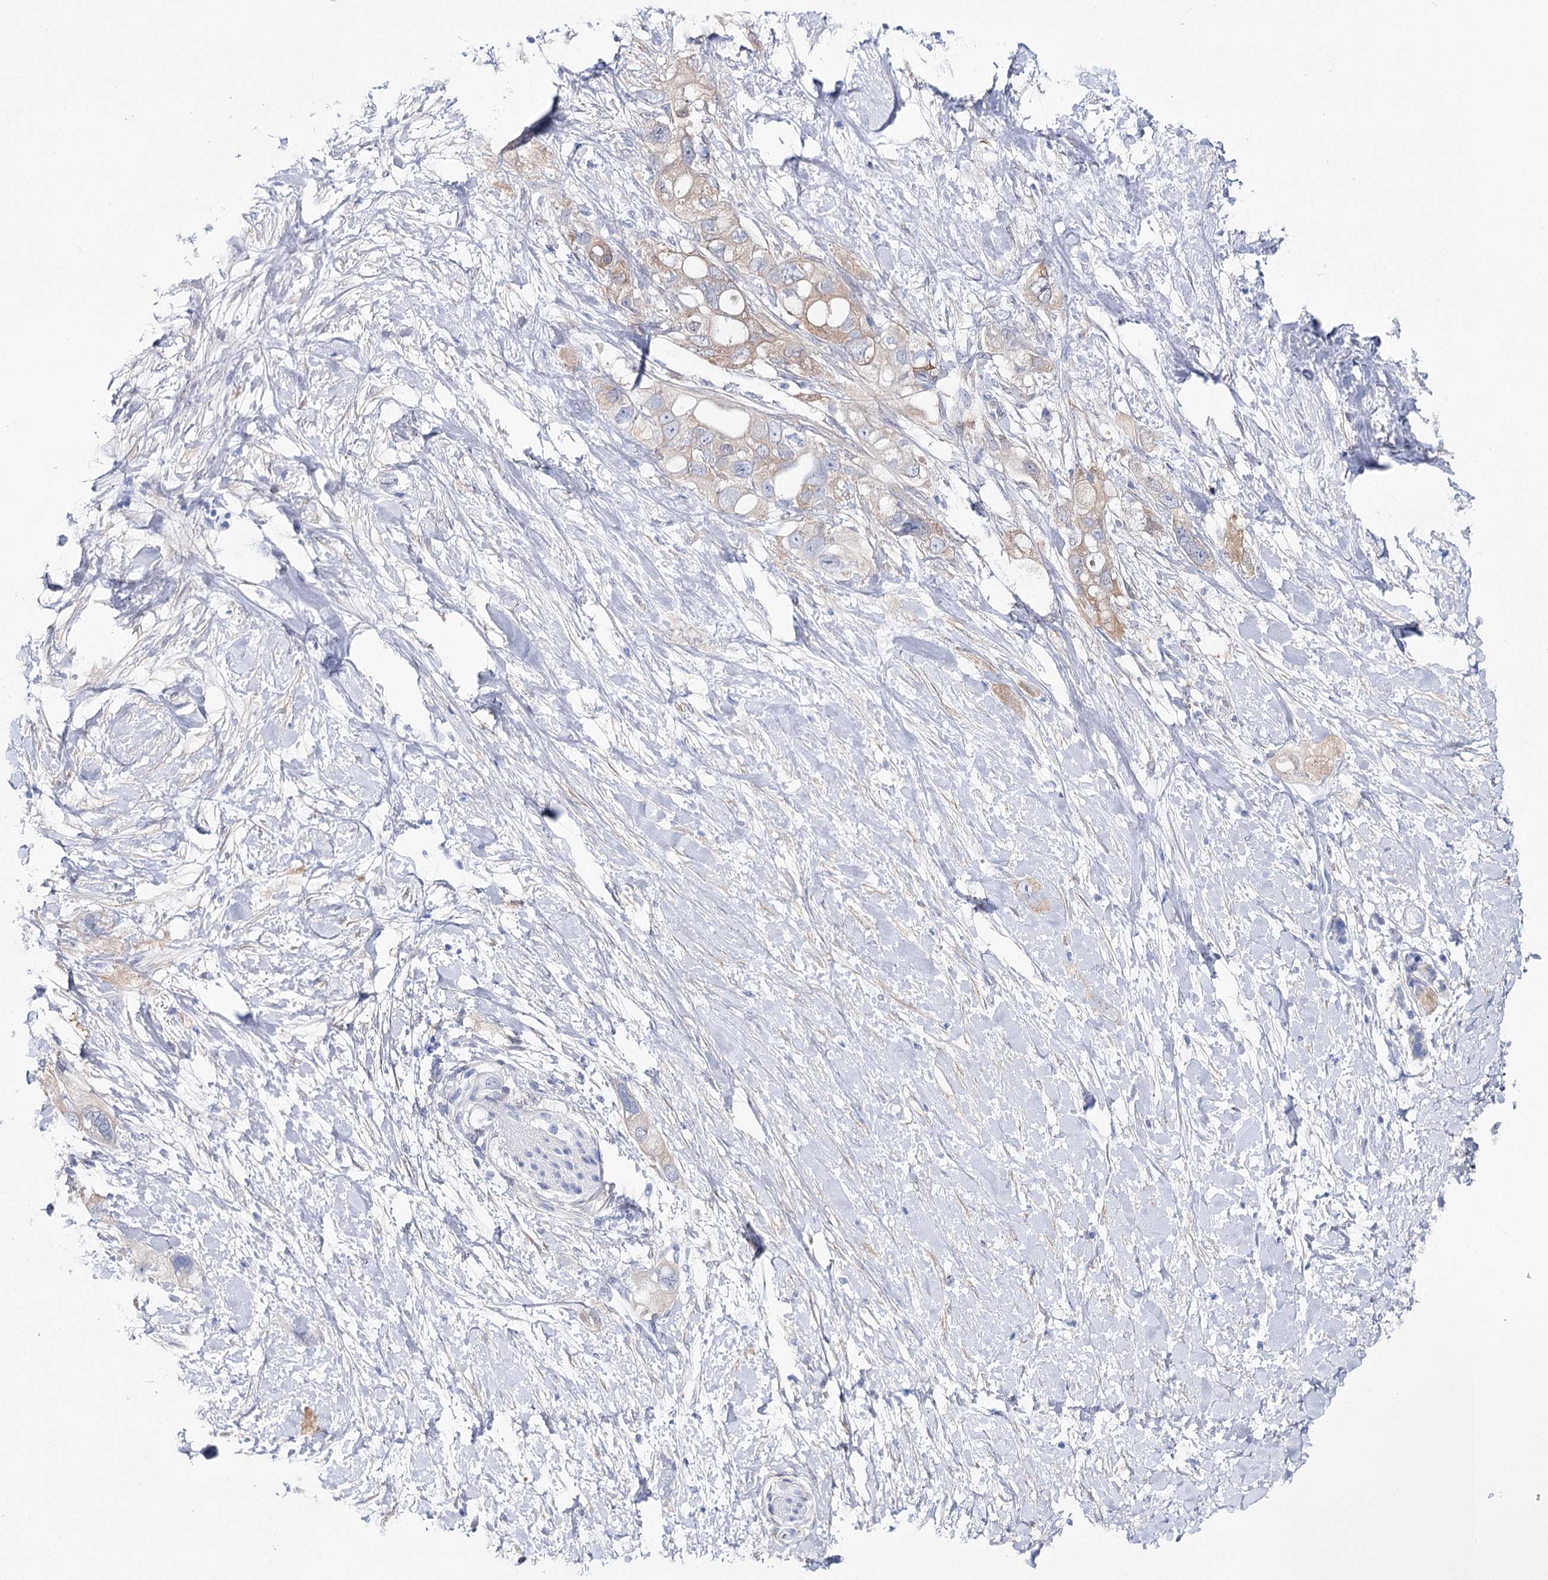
{"staining": {"intensity": "moderate", "quantity": "<25%", "location": "cytoplasmic/membranous"}, "tissue": "pancreatic cancer", "cell_type": "Tumor cells", "image_type": "cancer", "snomed": [{"axis": "morphology", "description": "Adenocarcinoma, NOS"}, {"axis": "topography", "description": "Pancreas"}], "caption": "Brown immunohistochemical staining in human pancreatic cancer demonstrates moderate cytoplasmic/membranous staining in approximately <25% of tumor cells.", "gene": "UGDH", "patient": {"sex": "female", "age": 56}}